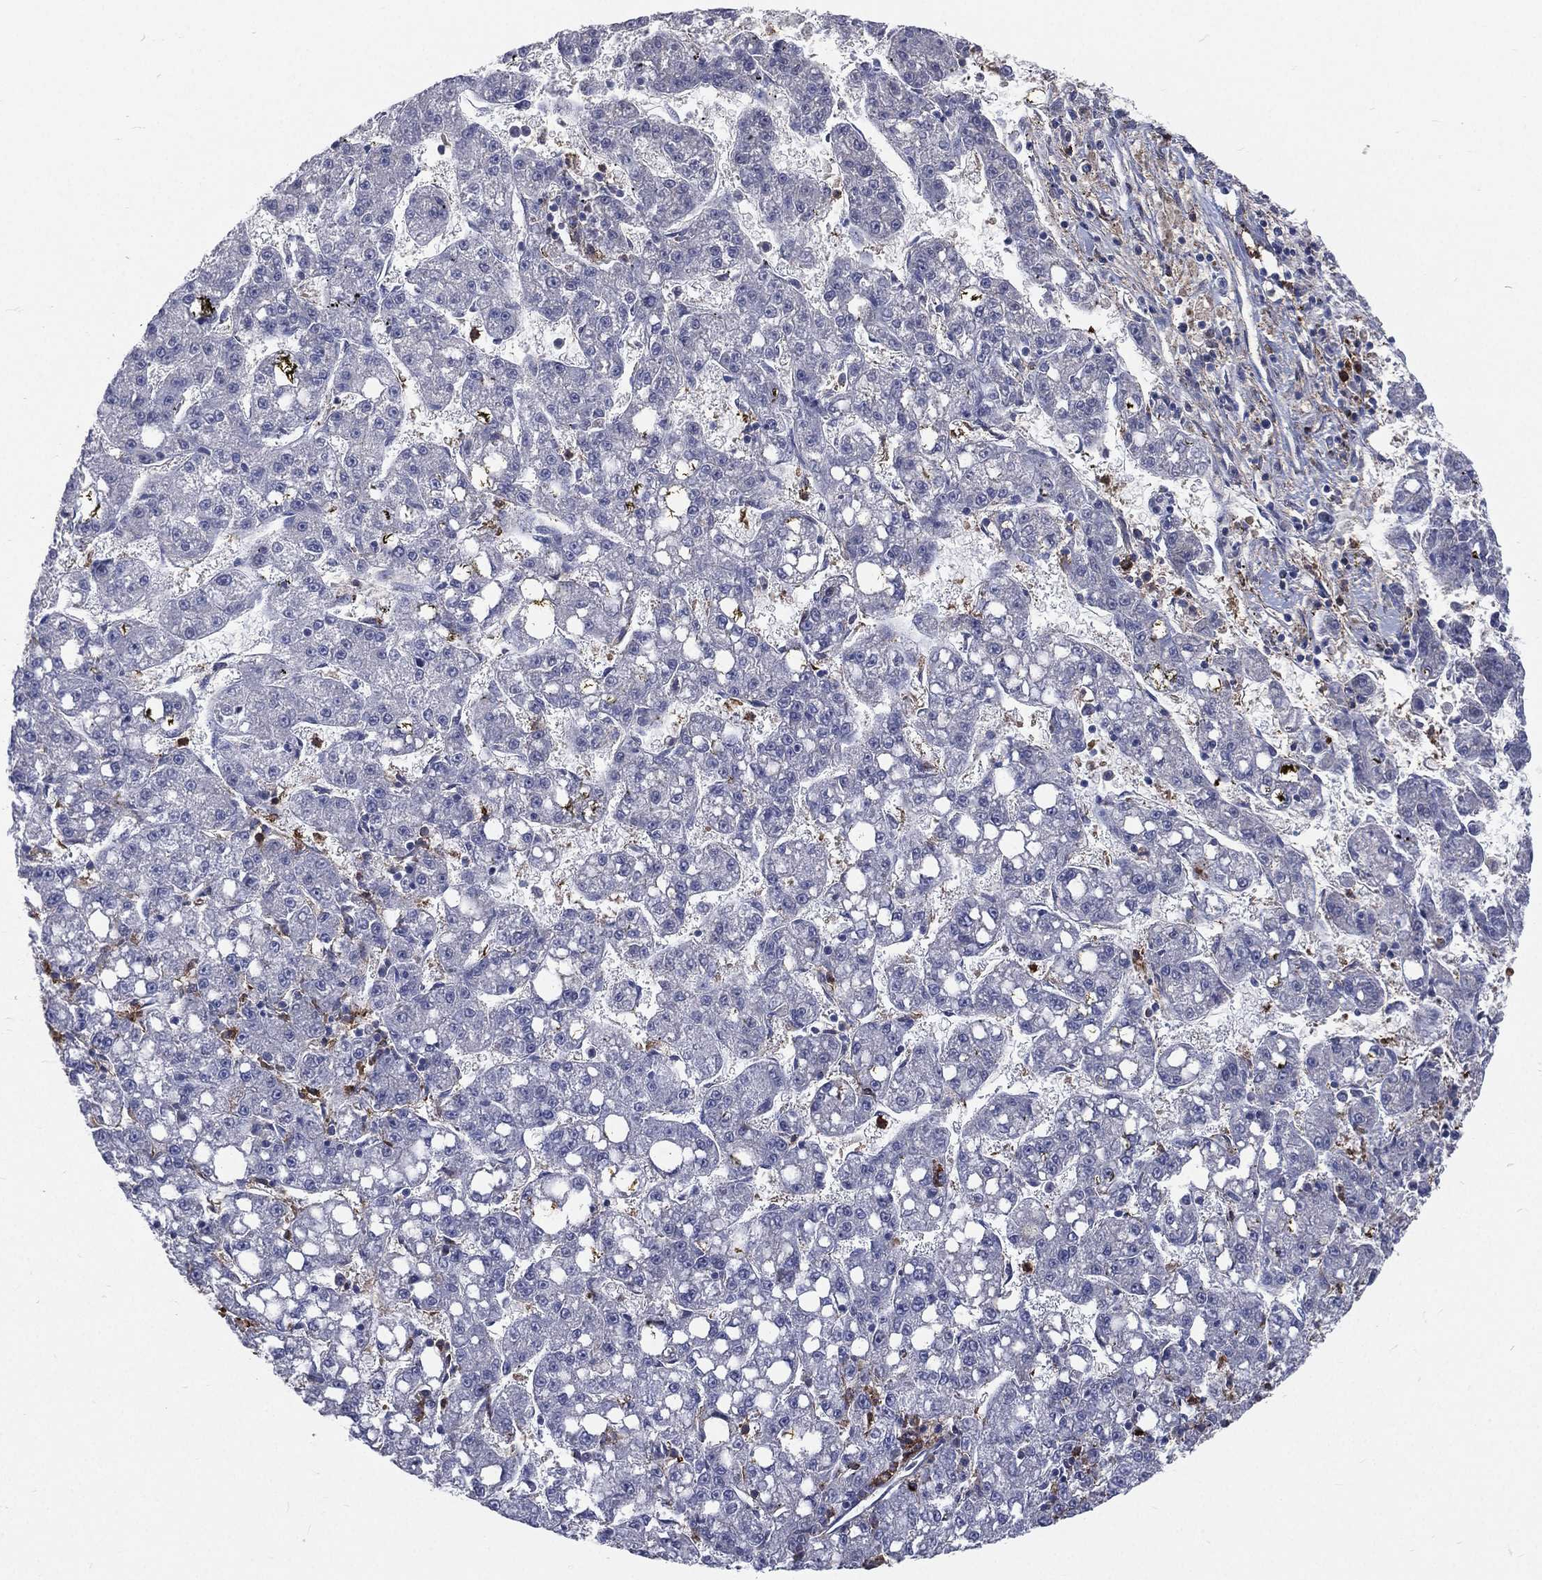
{"staining": {"intensity": "negative", "quantity": "none", "location": "none"}, "tissue": "liver cancer", "cell_type": "Tumor cells", "image_type": "cancer", "snomed": [{"axis": "morphology", "description": "Carcinoma, Hepatocellular, NOS"}, {"axis": "topography", "description": "Liver"}], "caption": "The immunohistochemistry photomicrograph has no significant staining in tumor cells of liver hepatocellular carcinoma tissue. (Stains: DAB immunohistochemistry (IHC) with hematoxylin counter stain, Microscopy: brightfield microscopy at high magnification).", "gene": "BASP1", "patient": {"sex": "female", "age": 65}}